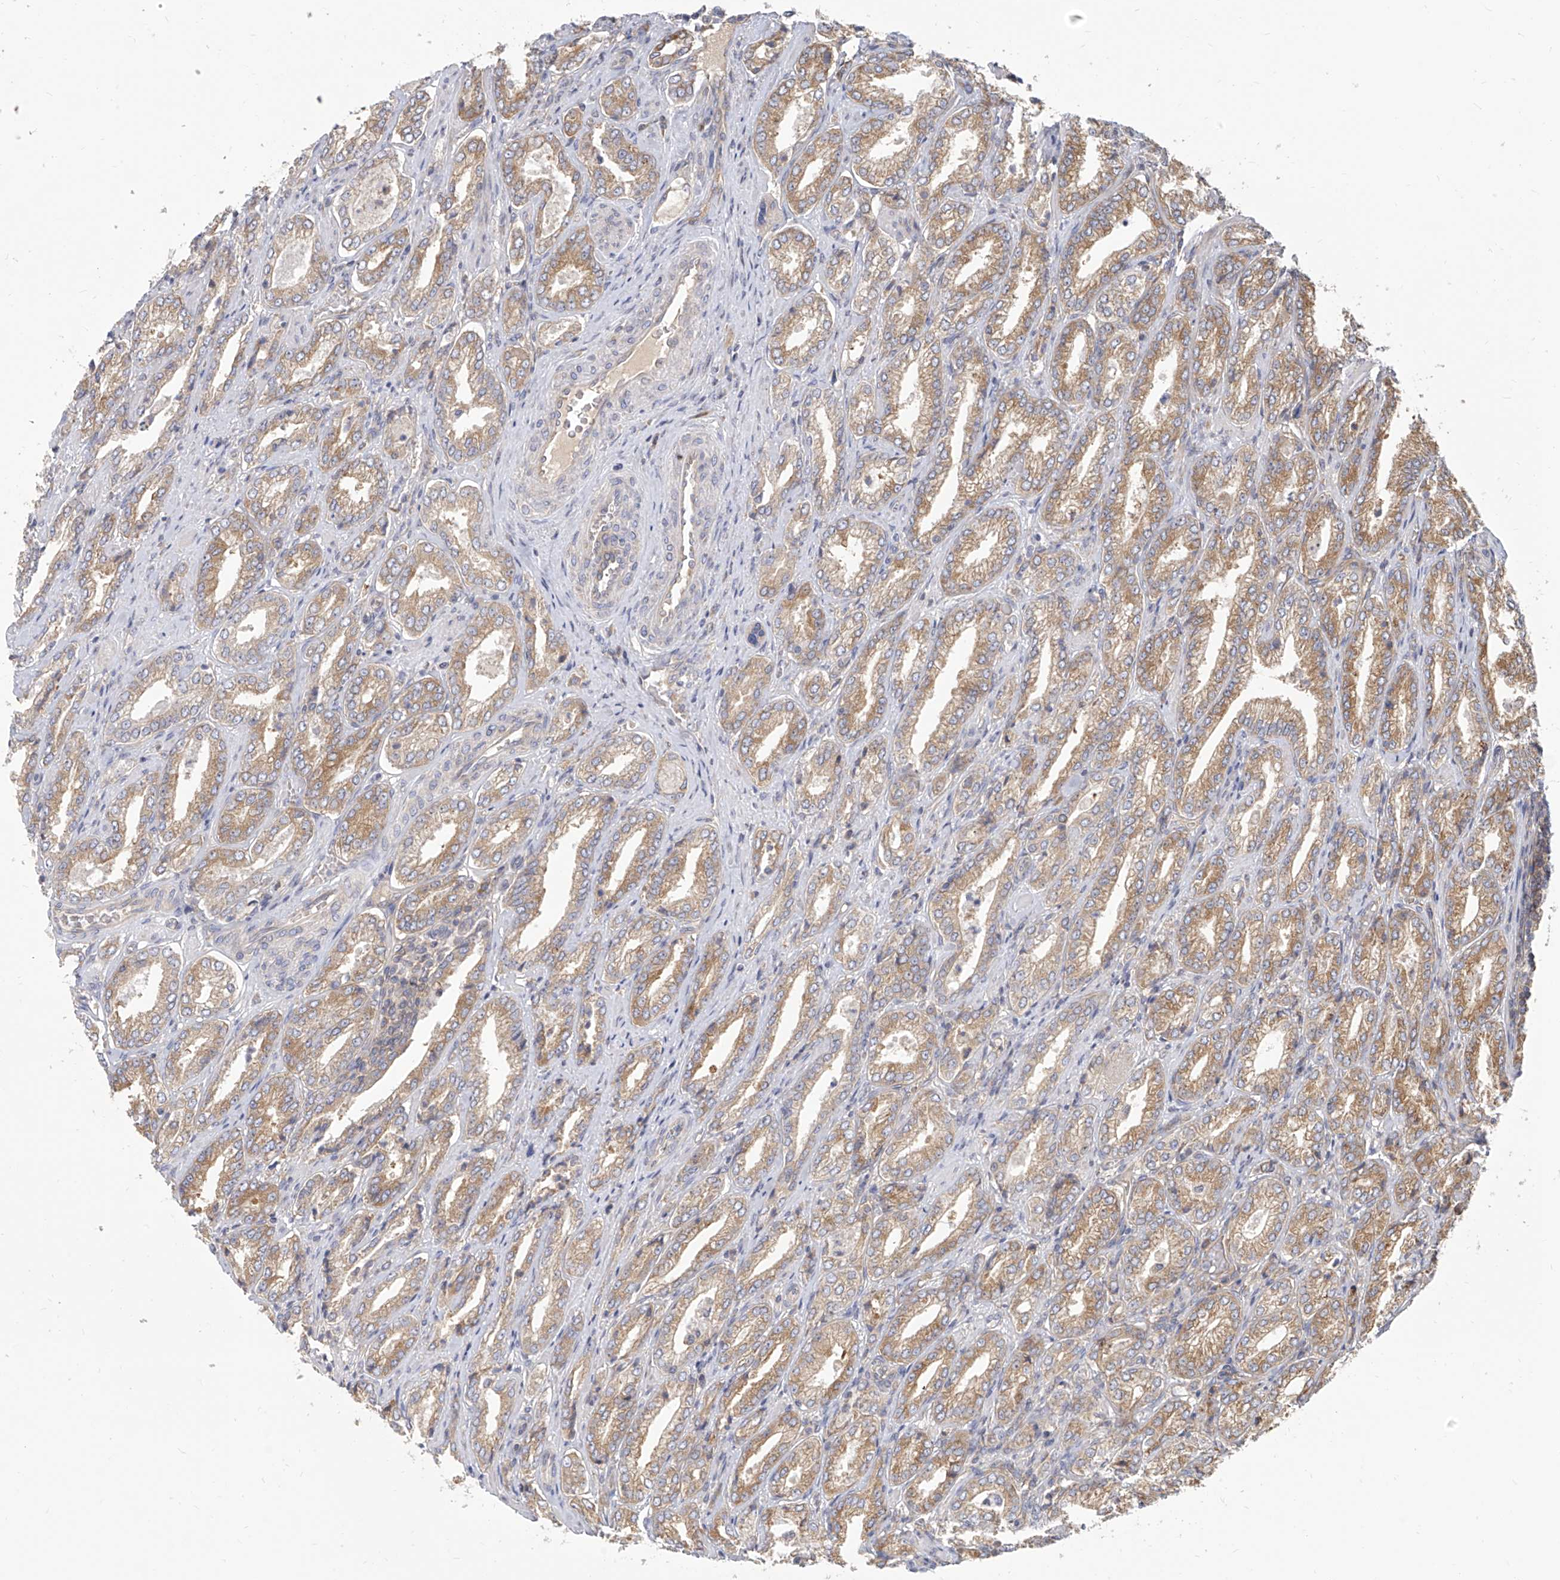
{"staining": {"intensity": "moderate", "quantity": ">75%", "location": "cytoplasmic/membranous"}, "tissue": "prostate cancer", "cell_type": "Tumor cells", "image_type": "cancer", "snomed": [{"axis": "morphology", "description": "Adenocarcinoma, Low grade"}, {"axis": "topography", "description": "Prostate"}], "caption": "Immunohistochemistry (DAB (3,3'-diaminobenzidine)) staining of human prostate cancer displays moderate cytoplasmic/membranous protein staining in about >75% of tumor cells. The staining was performed using DAB (3,3'-diaminobenzidine) to visualize the protein expression in brown, while the nuclei were stained in blue with hematoxylin (Magnification: 20x).", "gene": "FAM83B", "patient": {"sex": "male", "age": 62}}